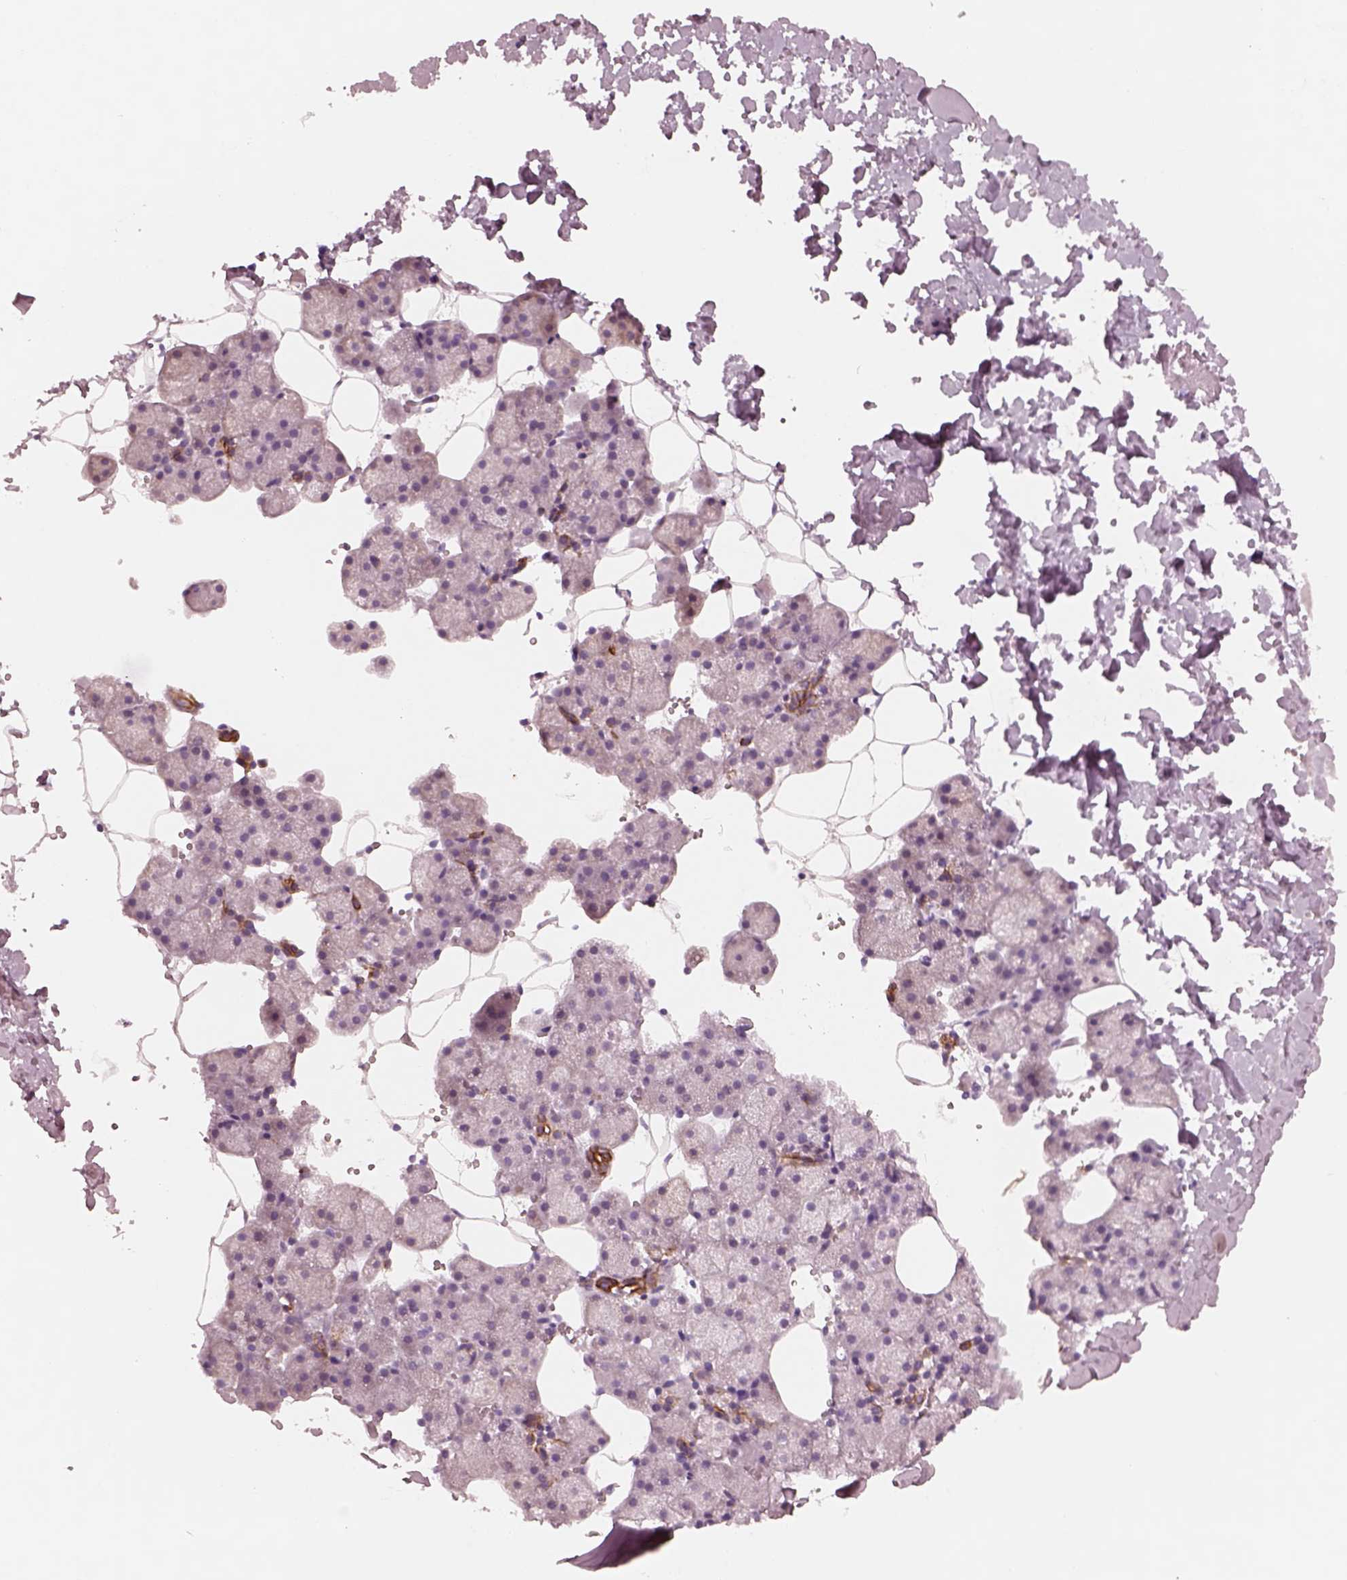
{"staining": {"intensity": "moderate", "quantity": "25%-75%", "location": "cytoplasmic/membranous"}, "tissue": "salivary gland", "cell_type": "Glandular cells", "image_type": "normal", "snomed": [{"axis": "morphology", "description": "Normal tissue, NOS"}, {"axis": "topography", "description": "Salivary gland"}], "caption": "Immunohistochemistry (IHC) photomicrograph of unremarkable salivary gland stained for a protein (brown), which demonstrates medium levels of moderate cytoplasmic/membranous positivity in about 25%-75% of glandular cells.", "gene": "PON3", "patient": {"sex": "male", "age": 38}}